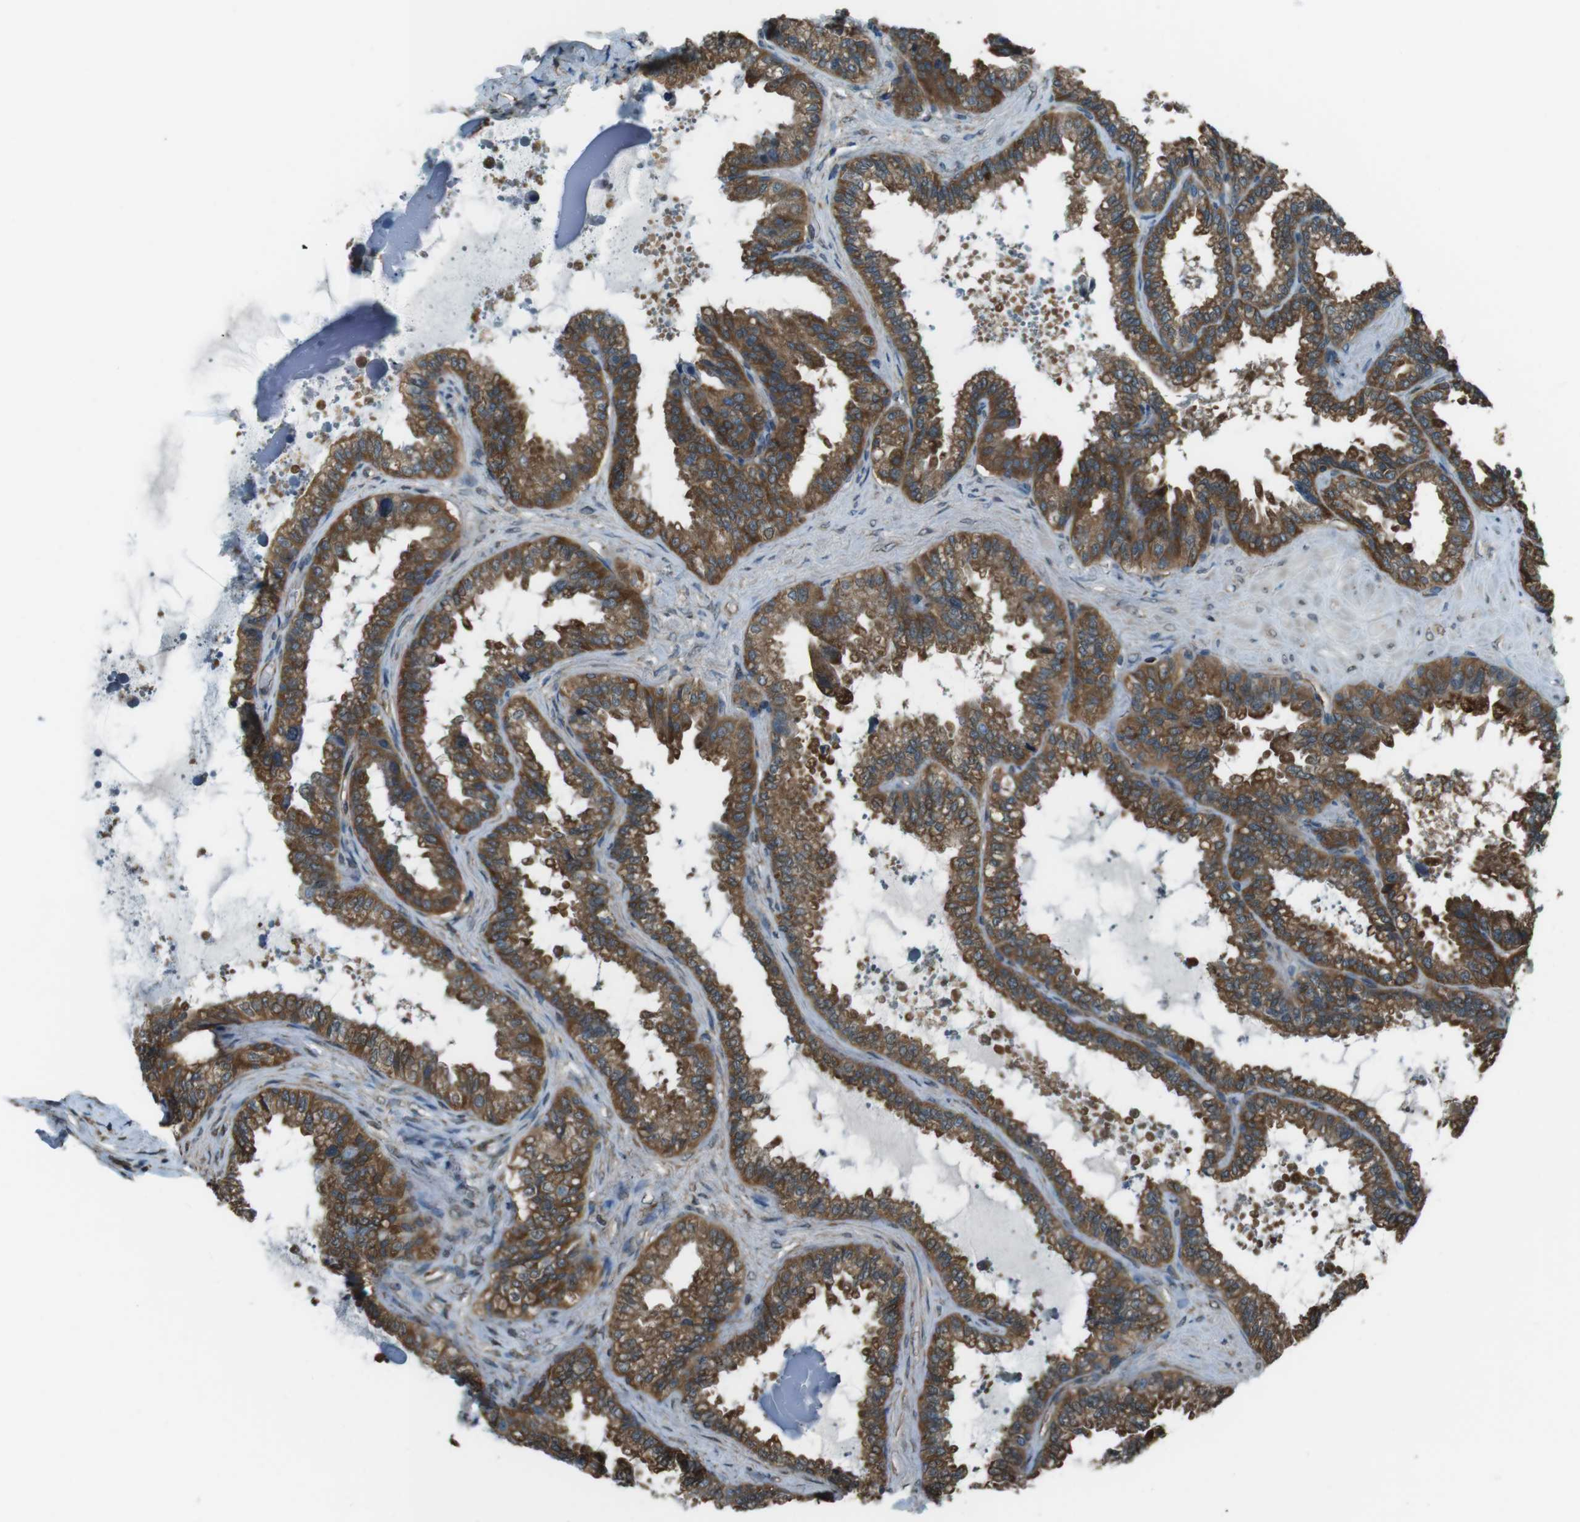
{"staining": {"intensity": "moderate", "quantity": ">75%", "location": "cytoplasmic/membranous"}, "tissue": "seminal vesicle", "cell_type": "Glandular cells", "image_type": "normal", "snomed": [{"axis": "morphology", "description": "Normal tissue, NOS"}, {"axis": "topography", "description": "Seminal veicle"}], "caption": "Immunohistochemical staining of unremarkable seminal vesicle reveals moderate cytoplasmic/membranous protein positivity in approximately >75% of glandular cells. (Stains: DAB in brown, nuclei in blue, Microscopy: brightfield microscopy at high magnification).", "gene": "PA2G4", "patient": {"sex": "male", "age": 46}}